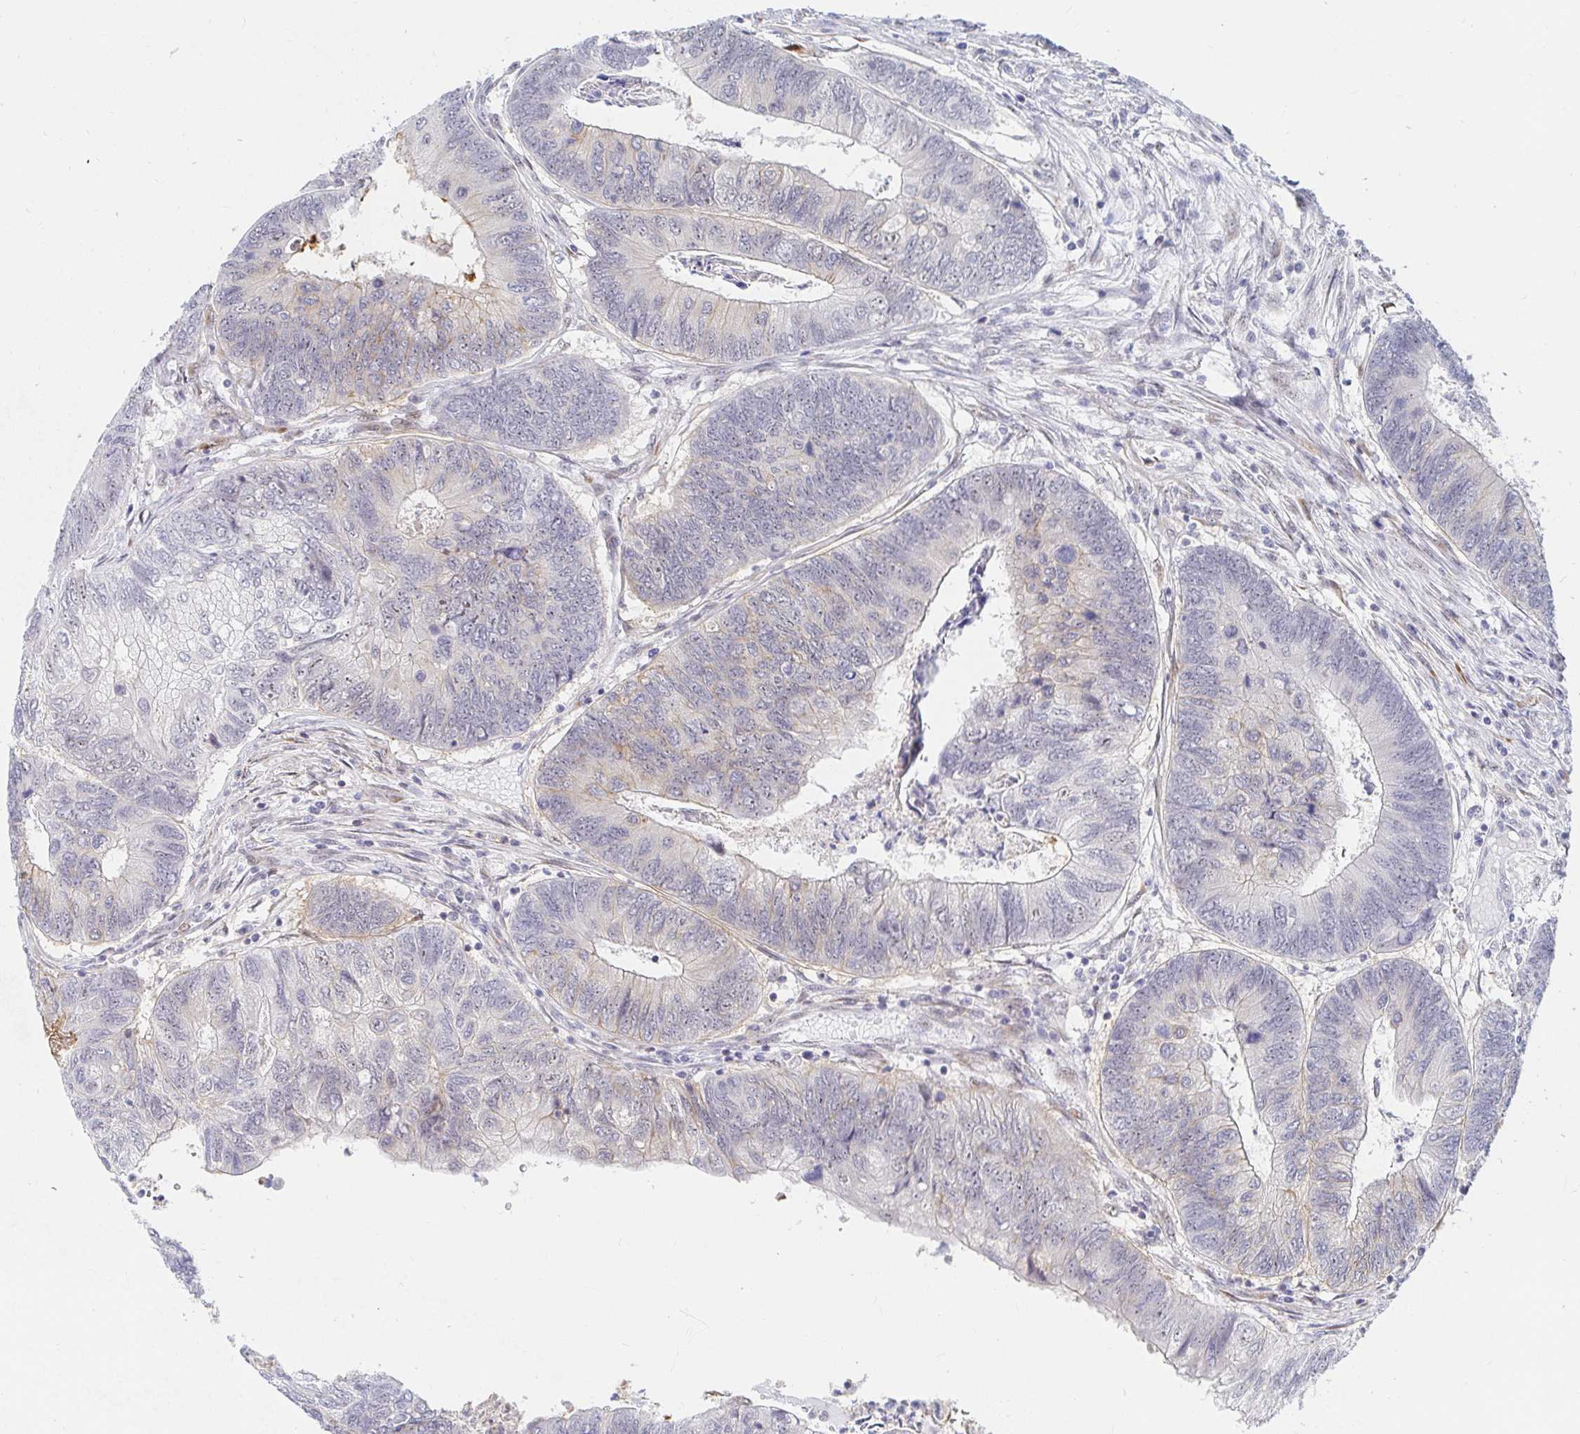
{"staining": {"intensity": "weak", "quantity": "<25%", "location": "cytoplasmic/membranous"}, "tissue": "colorectal cancer", "cell_type": "Tumor cells", "image_type": "cancer", "snomed": [{"axis": "morphology", "description": "Adenocarcinoma, NOS"}, {"axis": "topography", "description": "Colon"}], "caption": "Micrograph shows no significant protein staining in tumor cells of colorectal cancer (adenocarcinoma).", "gene": "COL28A1", "patient": {"sex": "female", "age": 67}}